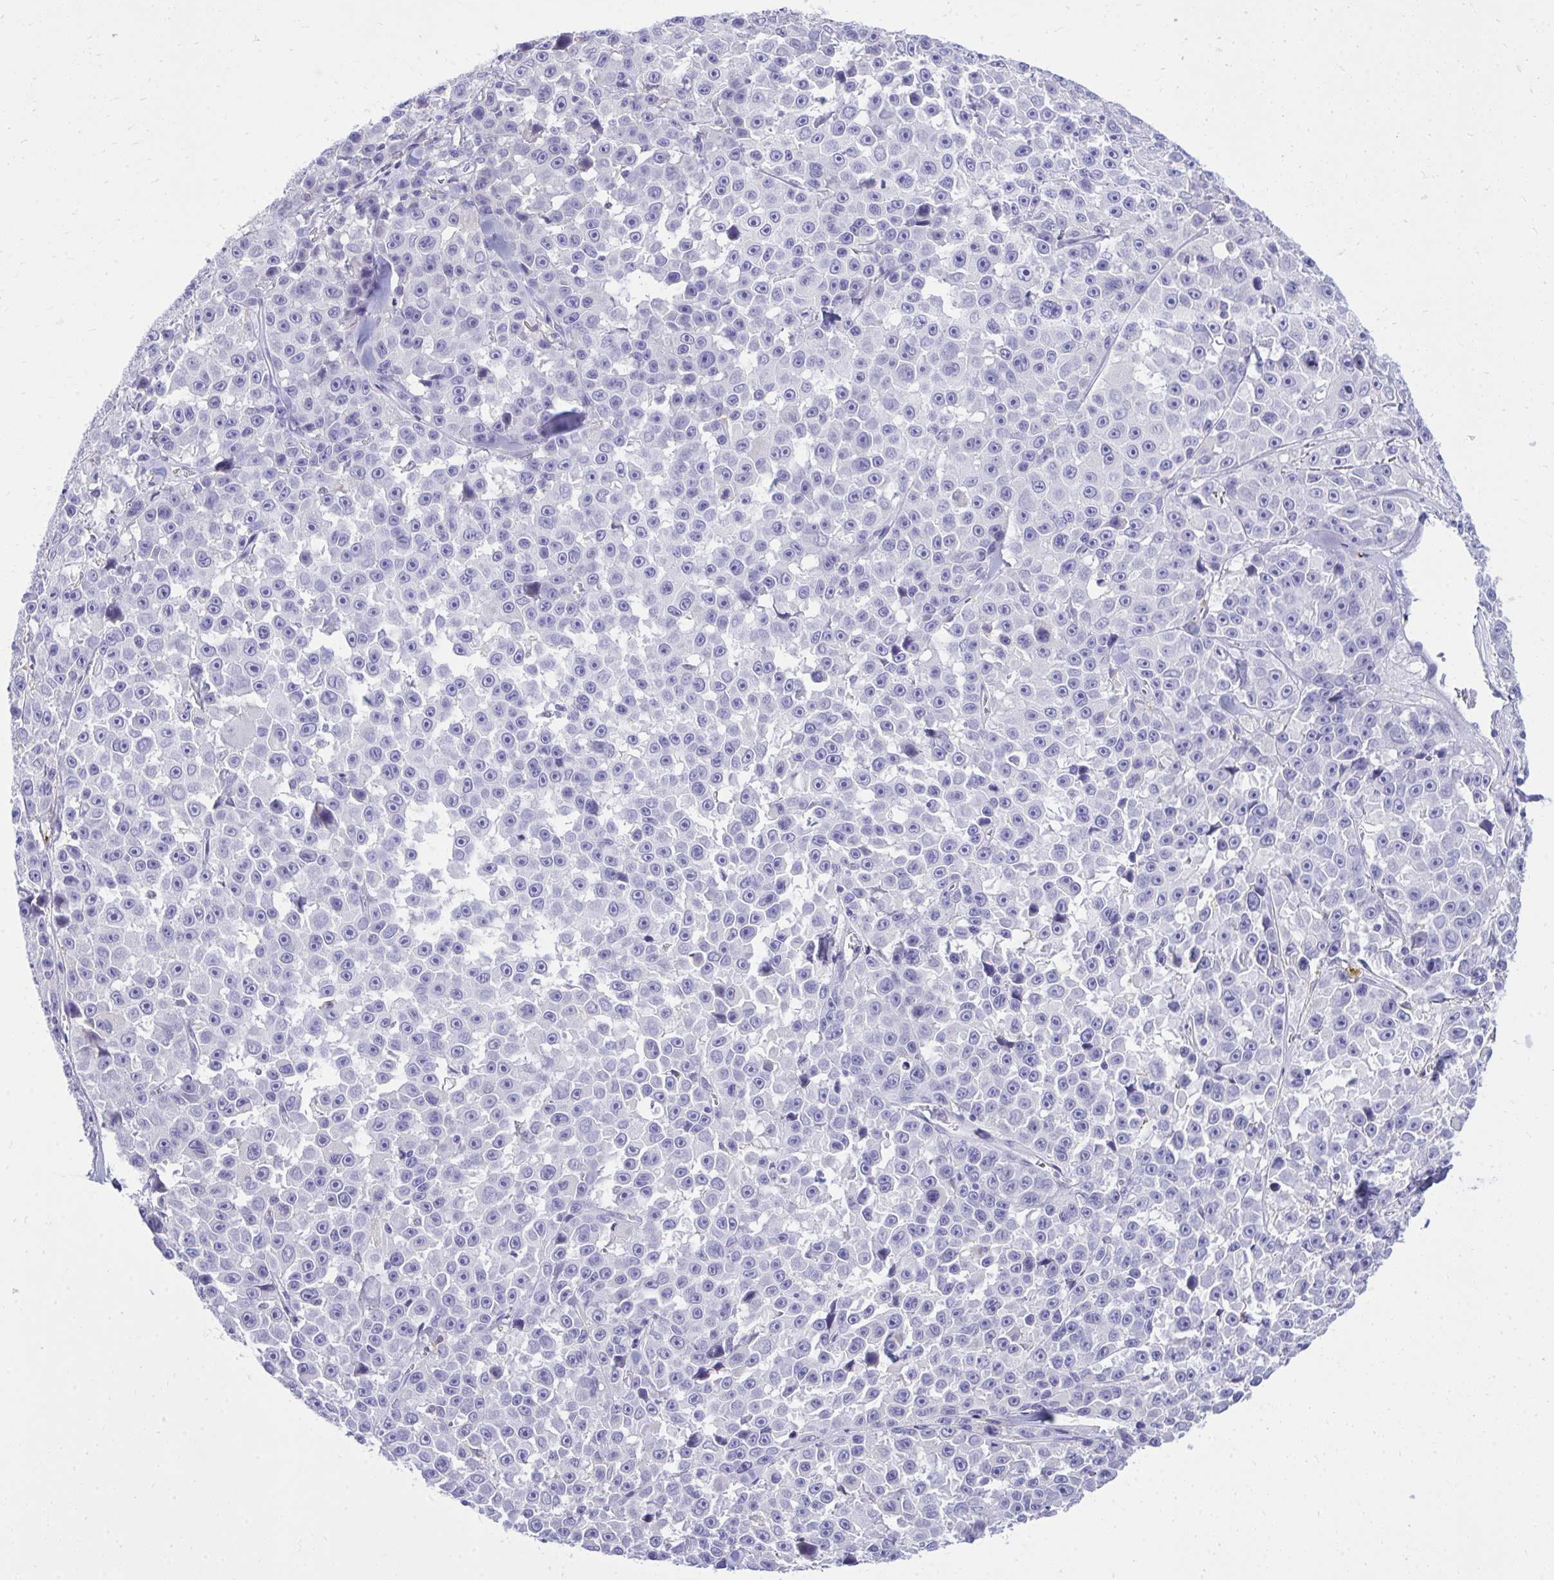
{"staining": {"intensity": "negative", "quantity": "none", "location": "none"}, "tissue": "melanoma", "cell_type": "Tumor cells", "image_type": "cancer", "snomed": [{"axis": "morphology", "description": "Malignant melanoma, NOS"}, {"axis": "topography", "description": "Skin"}], "caption": "A micrograph of human melanoma is negative for staining in tumor cells. The staining is performed using DAB (3,3'-diaminobenzidine) brown chromogen with nuclei counter-stained in using hematoxylin.", "gene": "PSD", "patient": {"sex": "female", "age": 66}}